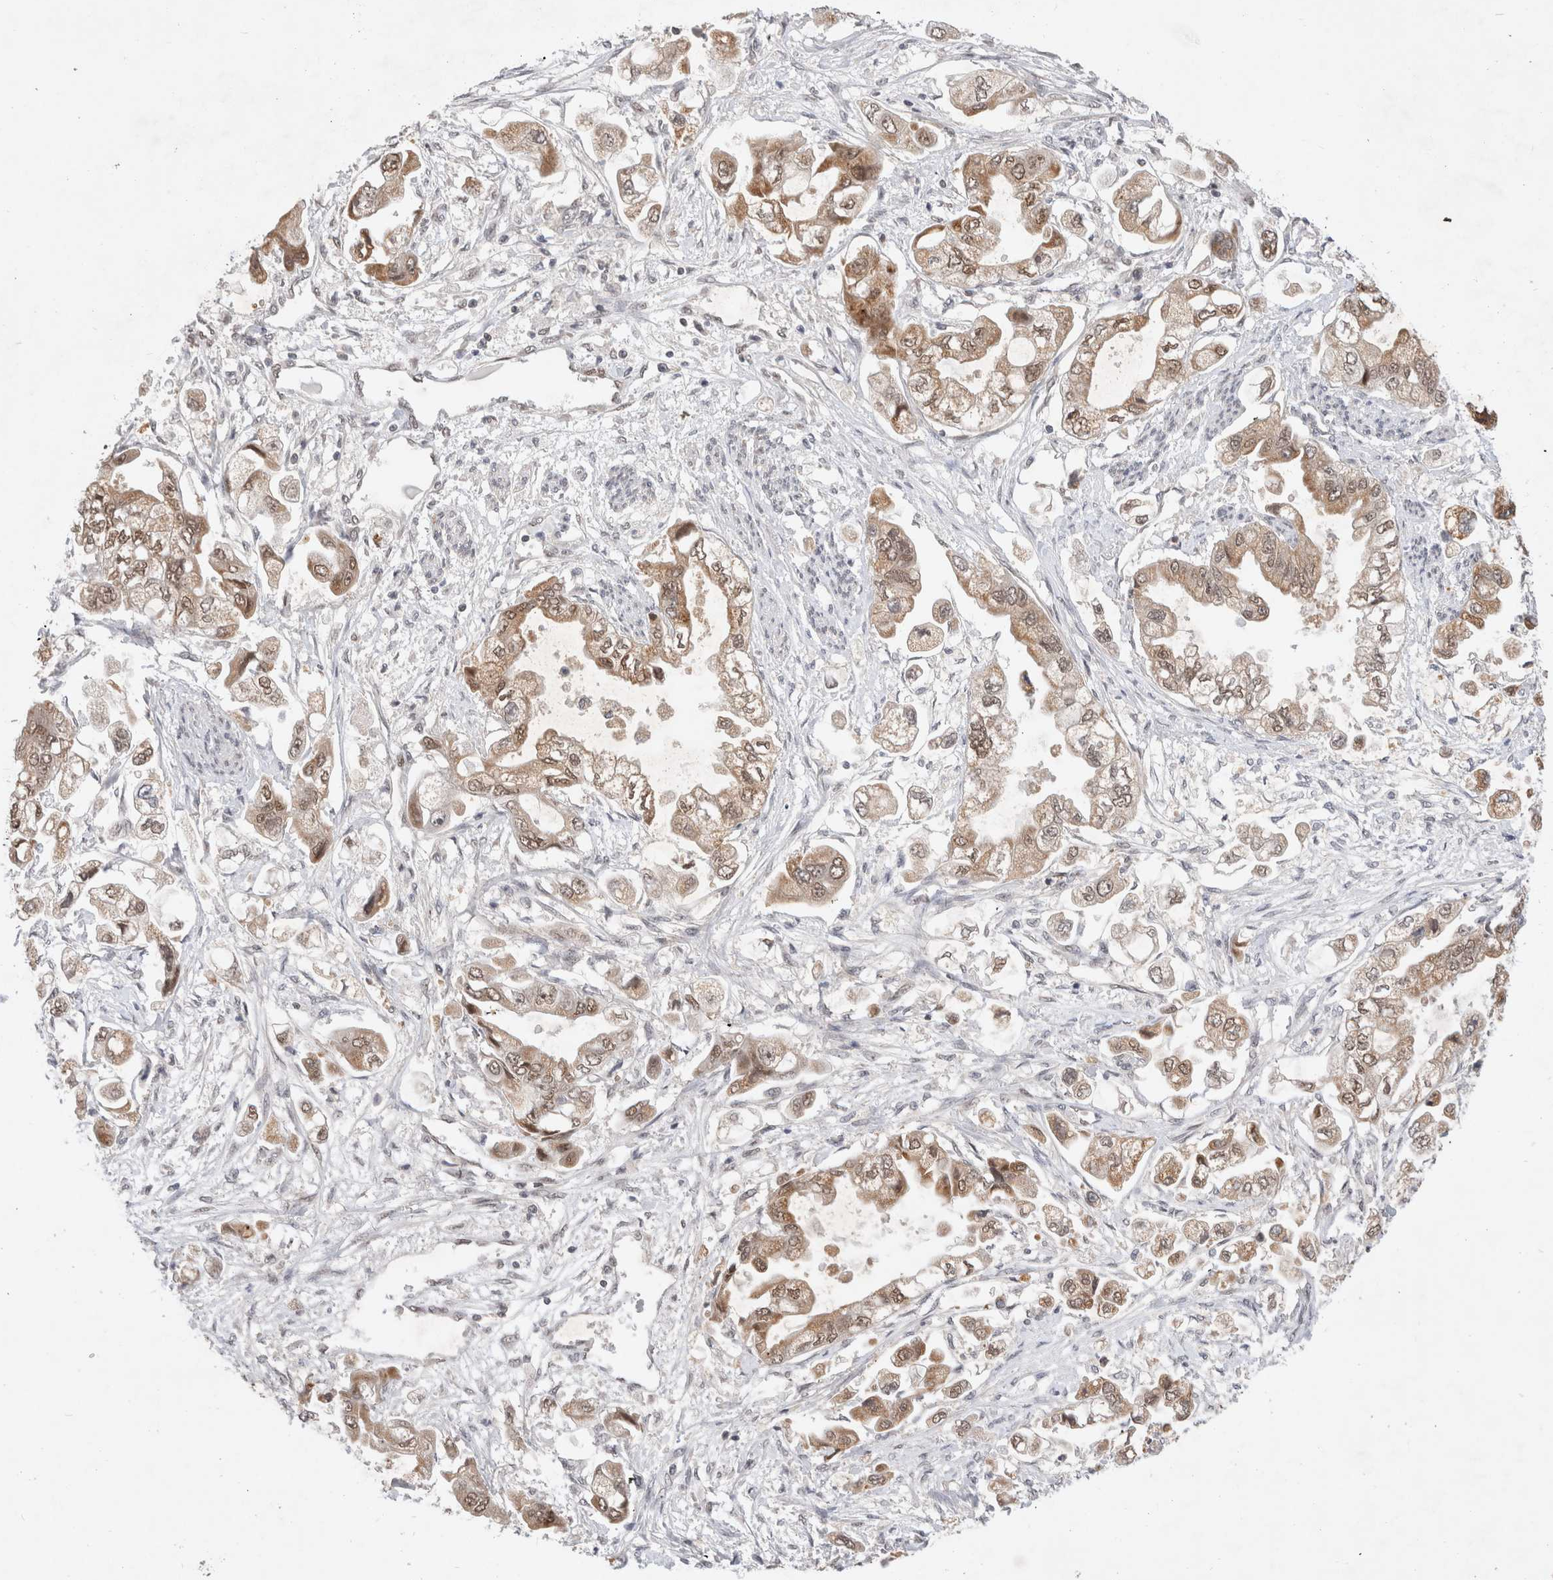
{"staining": {"intensity": "moderate", "quantity": ">75%", "location": "cytoplasmic/membranous,nuclear"}, "tissue": "stomach cancer", "cell_type": "Tumor cells", "image_type": "cancer", "snomed": [{"axis": "morphology", "description": "Adenocarcinoma, NOS"}, {"axis": "topography", "description": "Stomach"}], "caption": "Human stomach adenocarcinoma stained with a protein marker demonstrates moderate staining in tumor cells.", "gene": "GTF2I", "patient": {"sex": "male", "age": 62}}